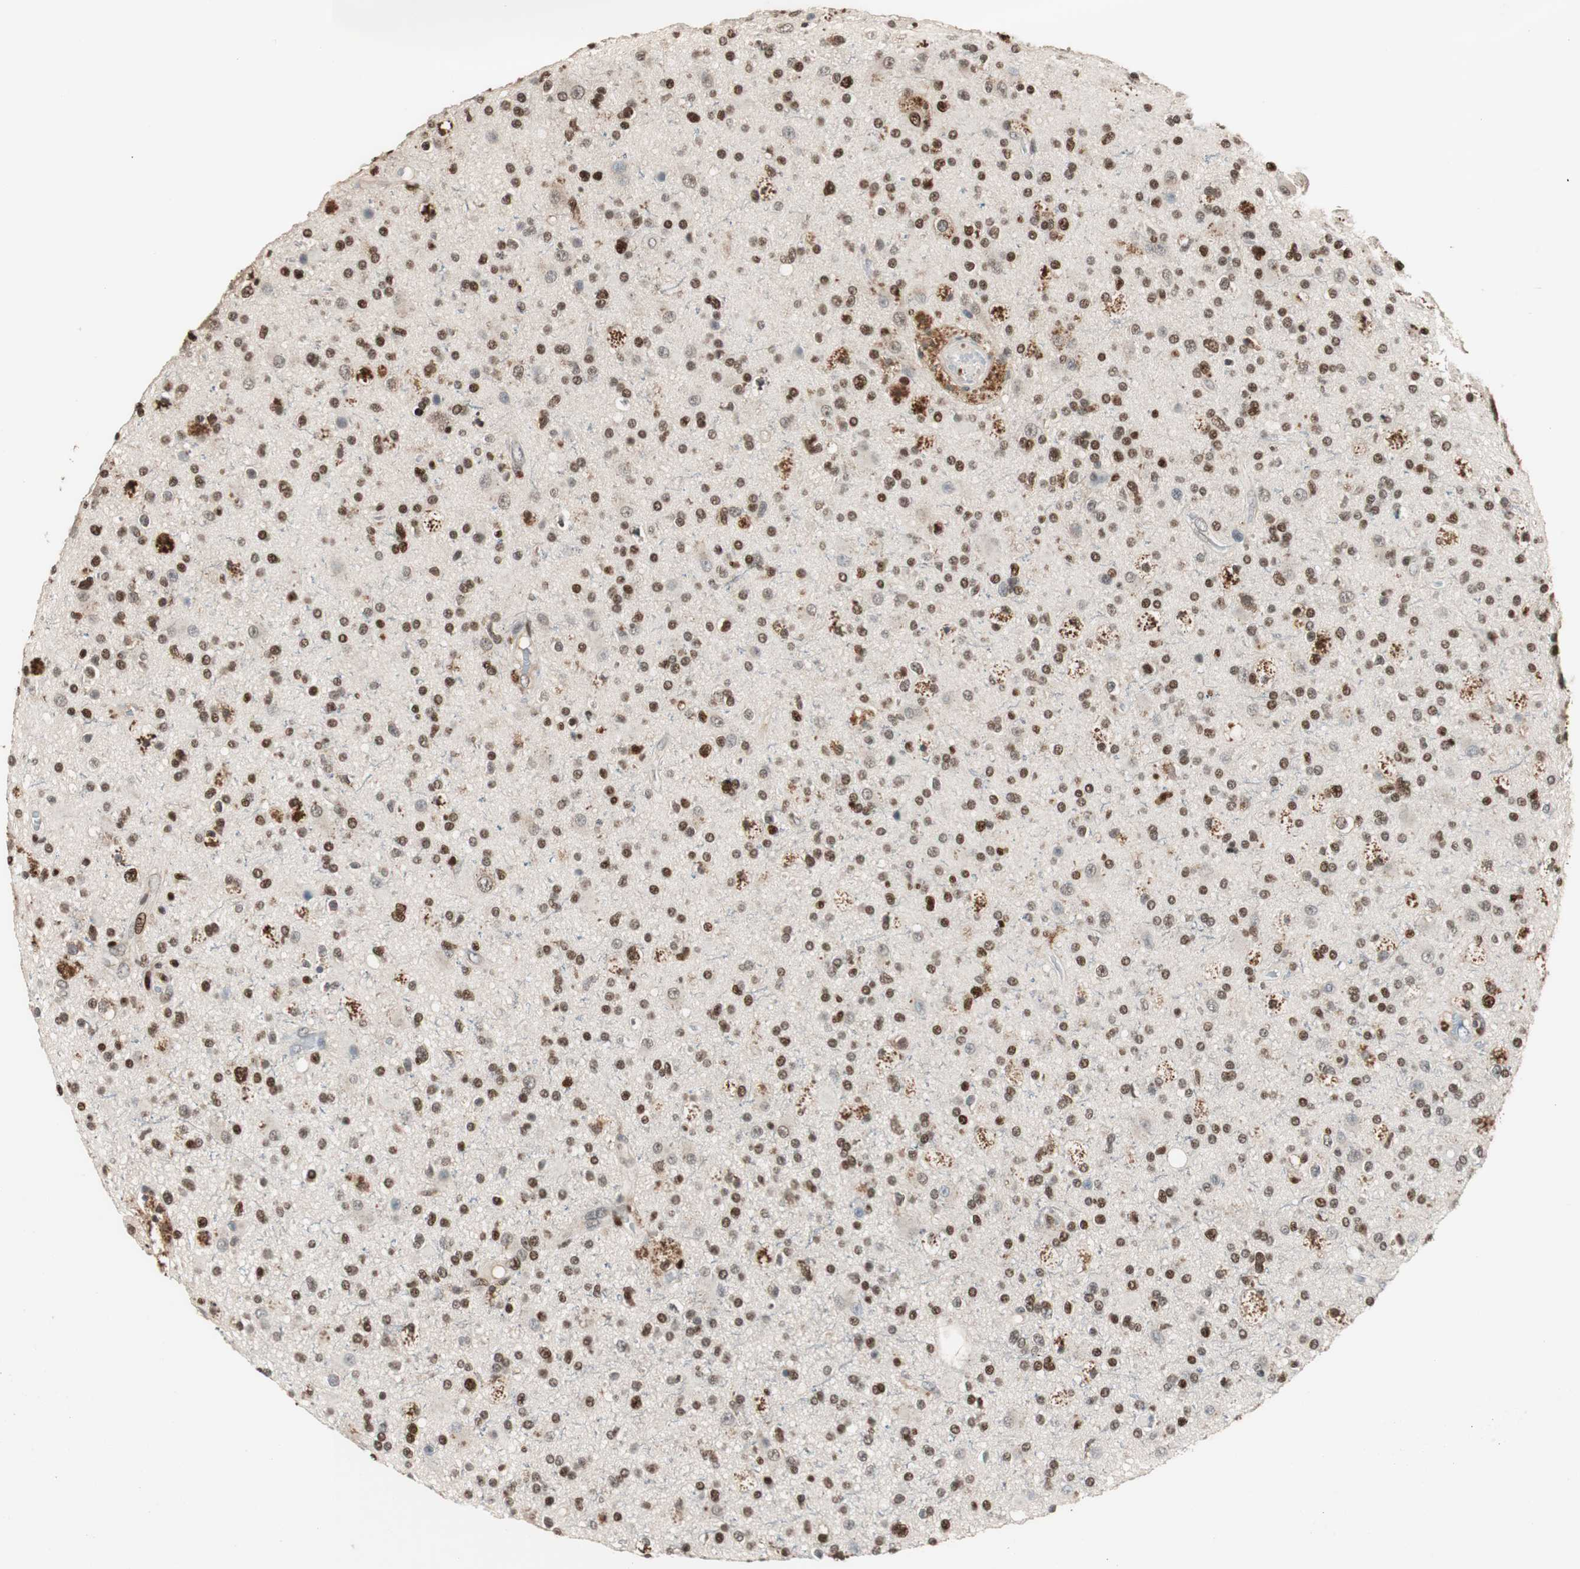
{"staining": {"intensity": "strong", "quantity": "25%-75%", "location": "nuclear"}, "tissue": "glioma", "cell_type": "Tumor cells", "image_type": "cancer", "snomed": [{"axis": "morphology", "description": "Glioma, malignant, High grade"}, {"axis": "topography", "description": "Brain"}], "caption": "Glioma was stained to show a protein in brown. There is high levels of strong nuclear expression in about 25%-75% of tumor cells.", "gene": "FEN1", "patient": {"sex": "male", "age": 33}}